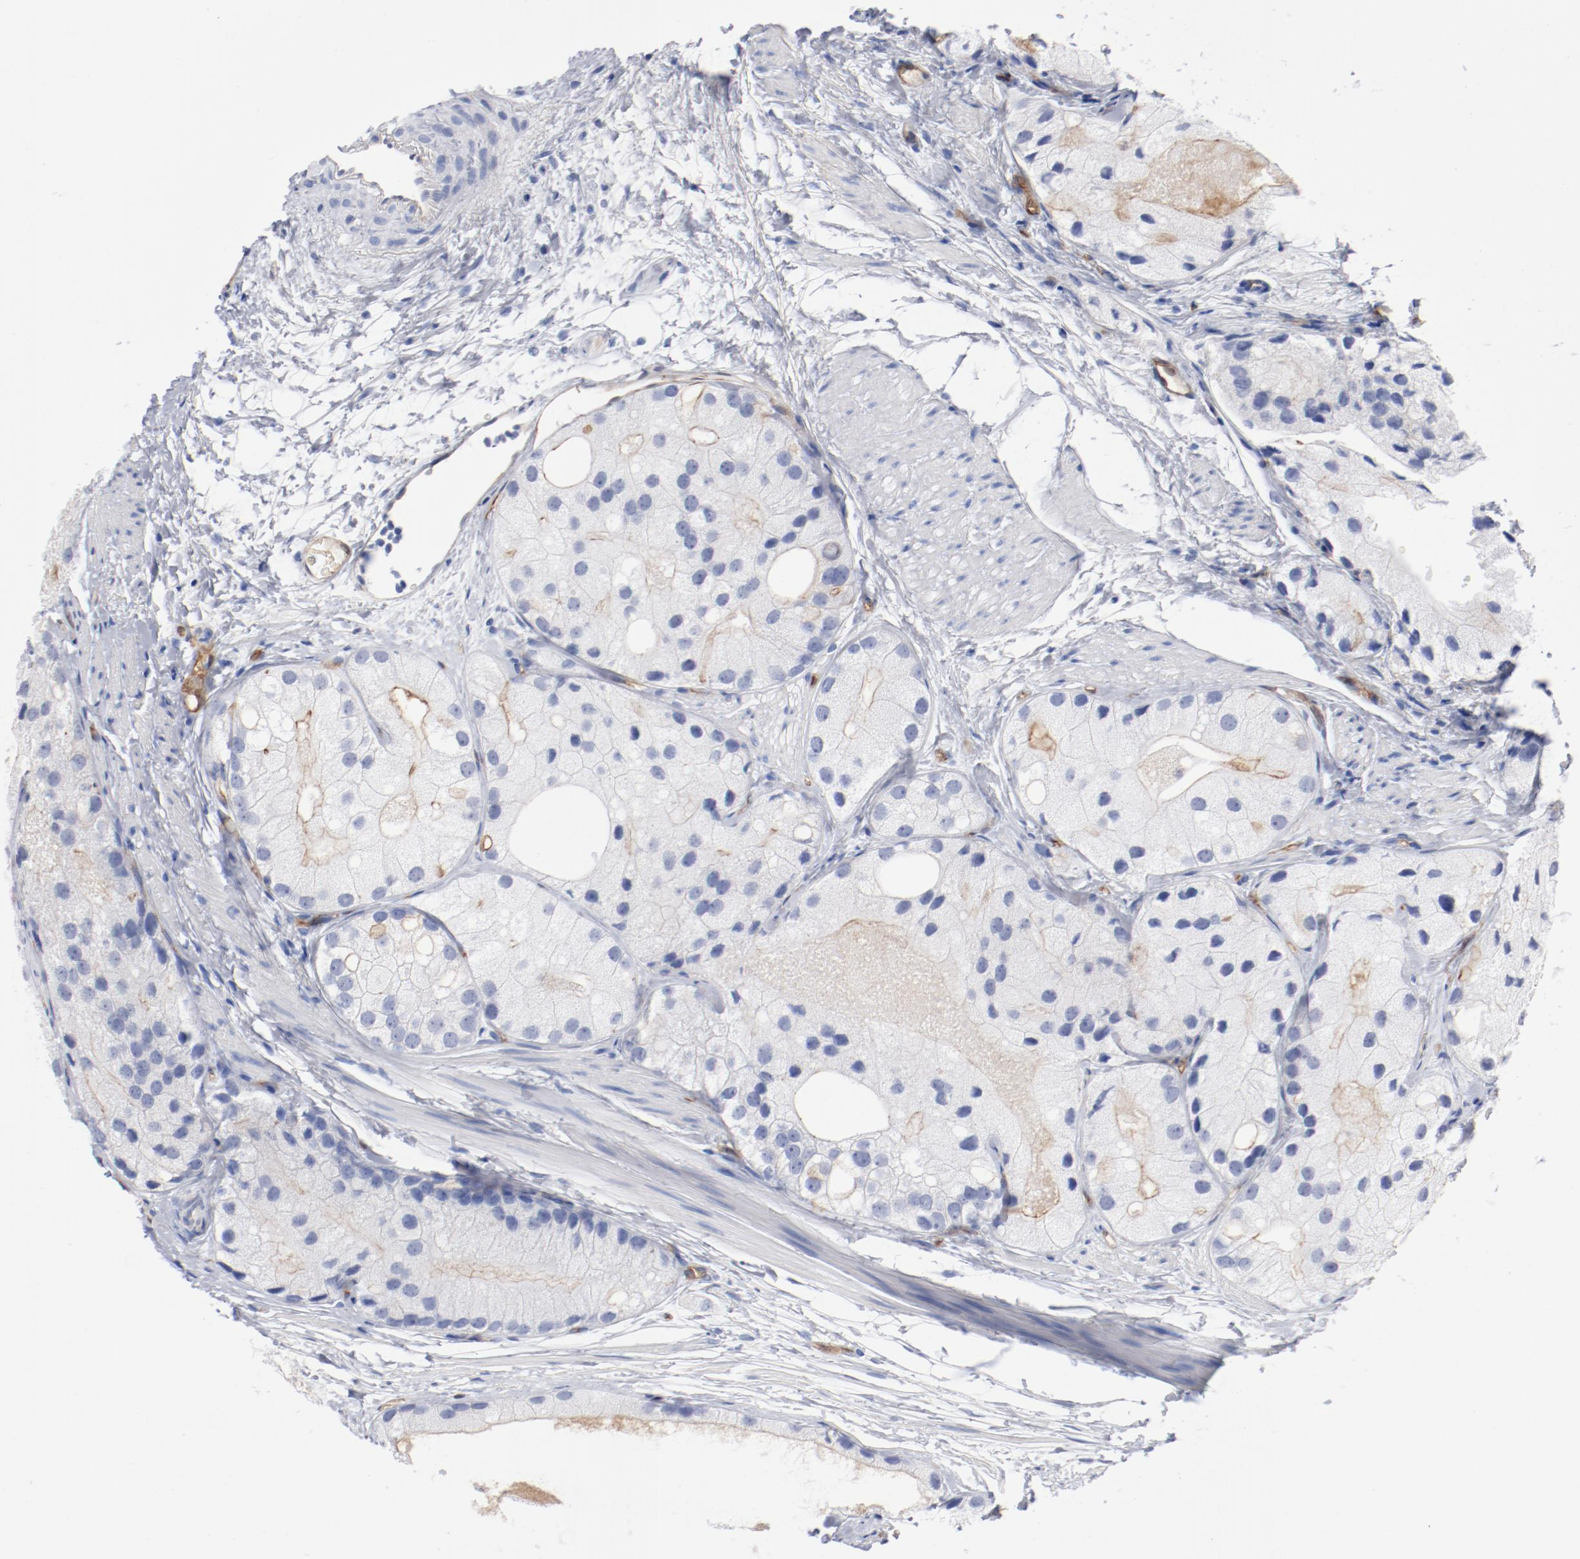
{"staining": {"intensity": "moderate", "quantity": "<25%", "location": "cytoplasmic/membranous"}, "tissue": "prostate cancer", "cell_type": "Tumor cells", "image_type": "cancer", "snomed": [{"axis": "morphology", "description": "Adenocarcinoma, Low grade"}, {"axis": "topography", "description": "Prostate"}], "caption": "Prostate adenocarcinoma (low-grade) tissue displays moderate cytoplasmic/membranous positivity in about <25% of tumor cells", "gene": "SHANK3", "patient": {"sex": "male", "age": 69}}